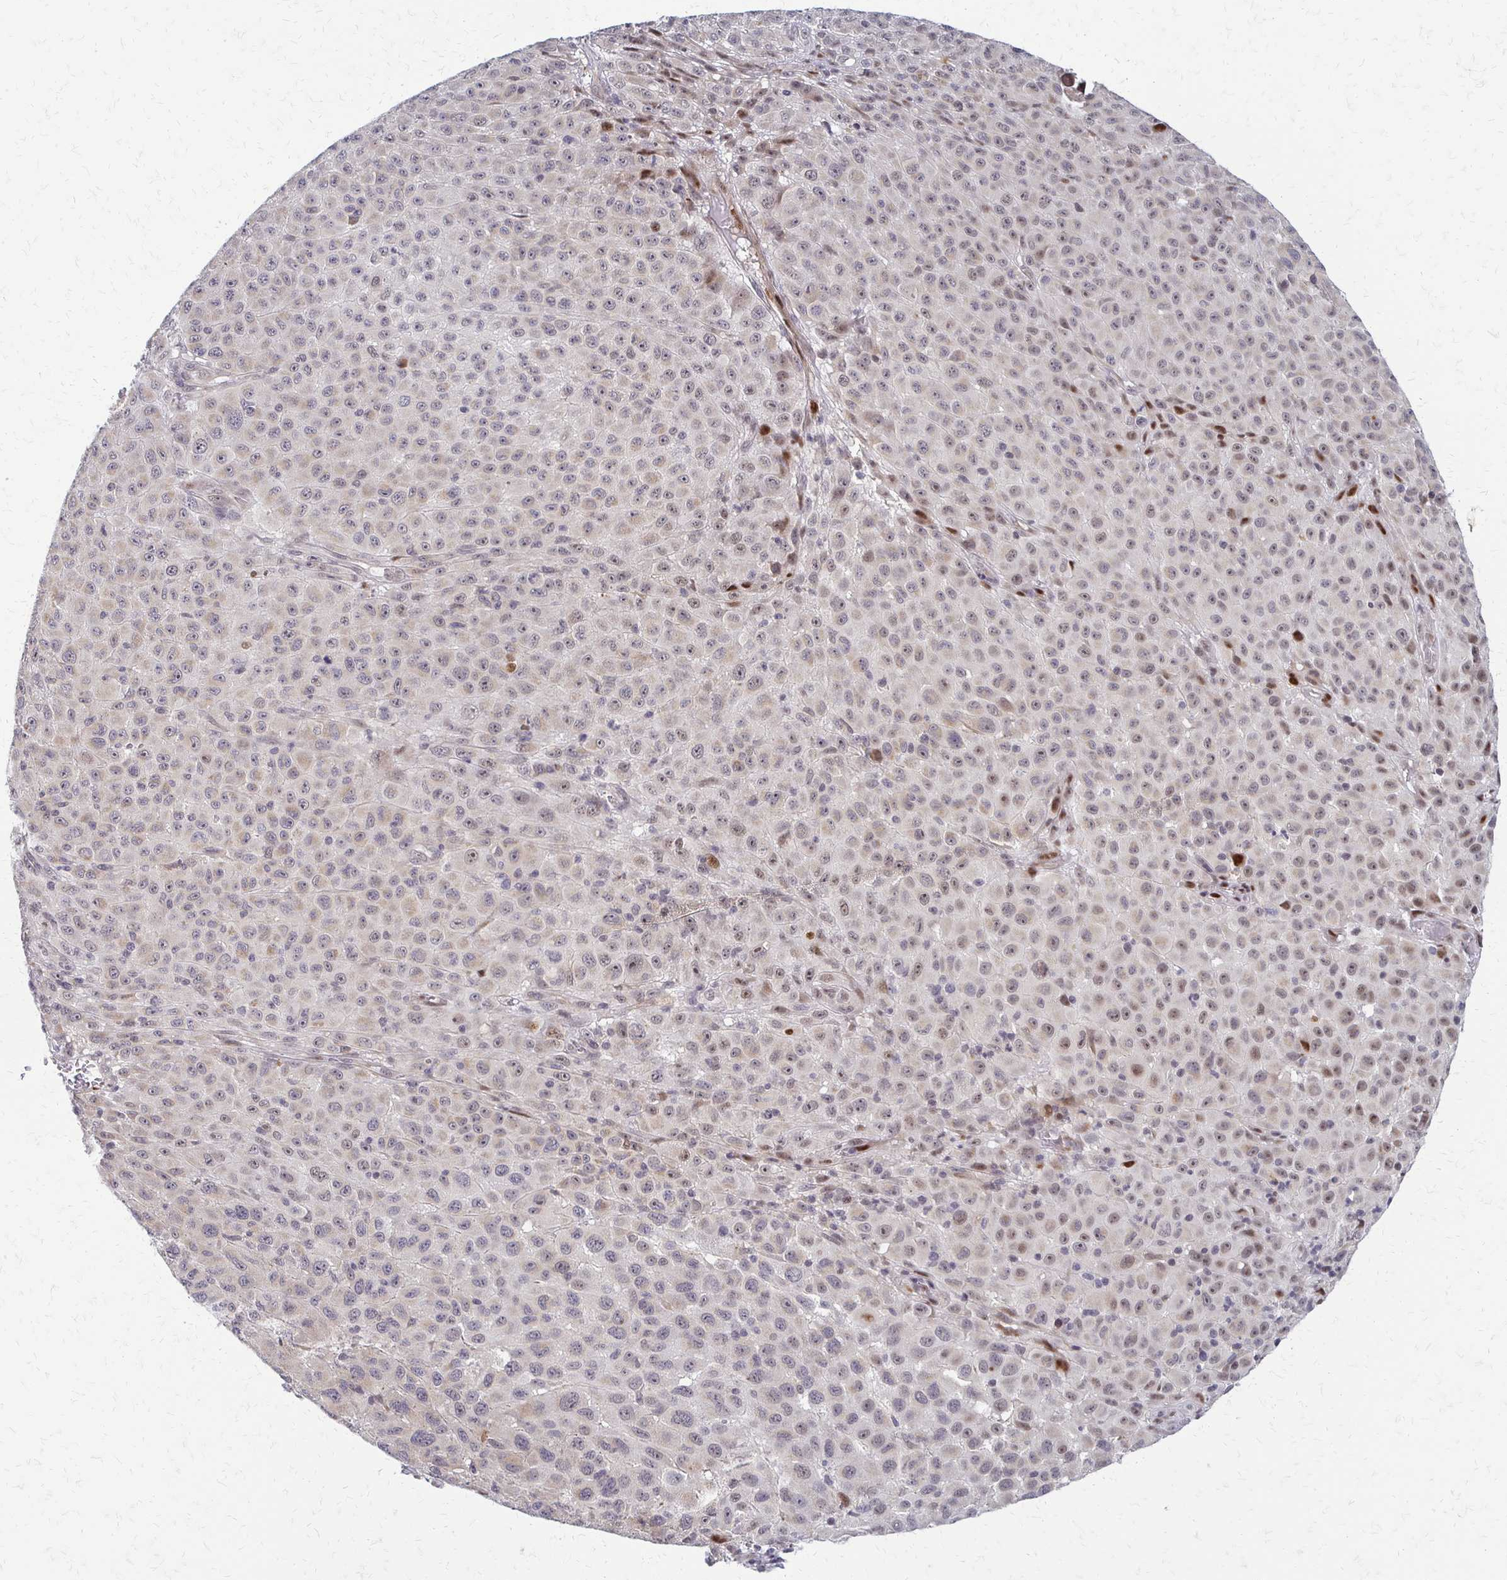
{"staining": {"intensity": "moderate", "quantity": "<25%", "location": "nuclear"}, "tissue": "melanoma", "cell_type": "Tumor cells", "image_type": "cancer", "snomed": [{"axis": "morphology", "description": "Malignant melanoma, NOS"}, {"axis": "topography", "description": "Skin"}], "caption": "Immunohistochemical staining of human melanoma shows low levels of moderate nuclear protein staining in approximately <25% of tumor cells.", "gene": "TRIR", "patient": {"sex": "male", "age": 73}}